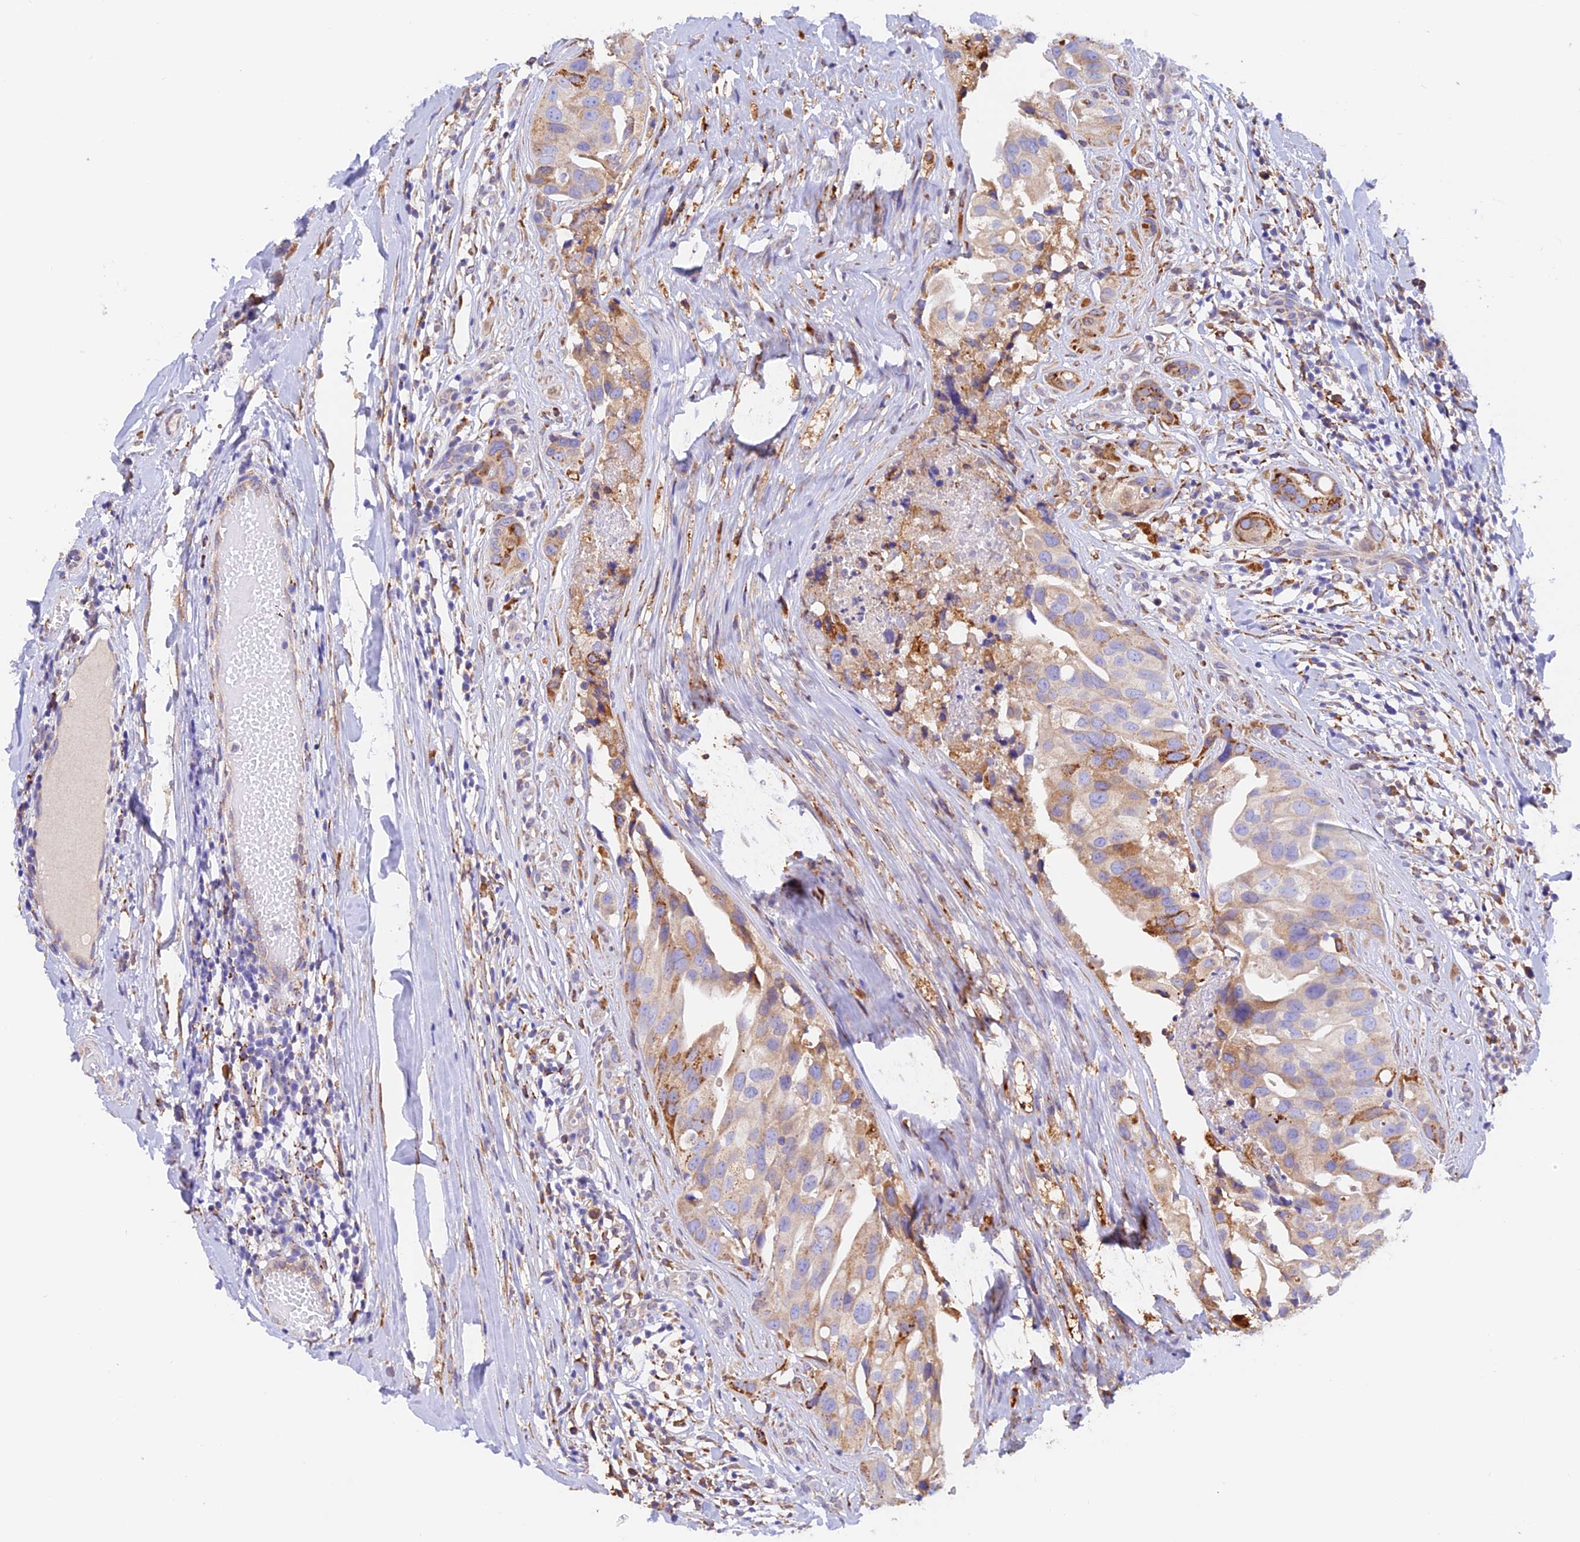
{"staining": {"intensity": "moderate", "quantity": "<25%", "location": "cytoplasmic/membranous"}, "tissue": "head and neck cancer", "cell_type": "Tumor cells", "image_type": "cancer", "snomed": [{"axis": "morphology", "description": "Adenocarcinoma, NOS"}, {"axis": "morphology", "description": "Adenocarcinoma, metastatic, NOS"}, {"axis": "topography", "description": "Head-Neck"}], "caption": "Immunohistochemistry of human adenocarcinoma (head and neck) reveals low levels of moderate cytoplasmic/membranous staining in about <25% of tumor cells. The staining was performed using DAB (3,3'-diaminobenzidine) to visualize the protein expression in brown, while the nuclei were stained in blue with hematoxylin (Magnification: 20x).", "gene": "VKORC1", "patient": {"sex": "male", "age": 75}}